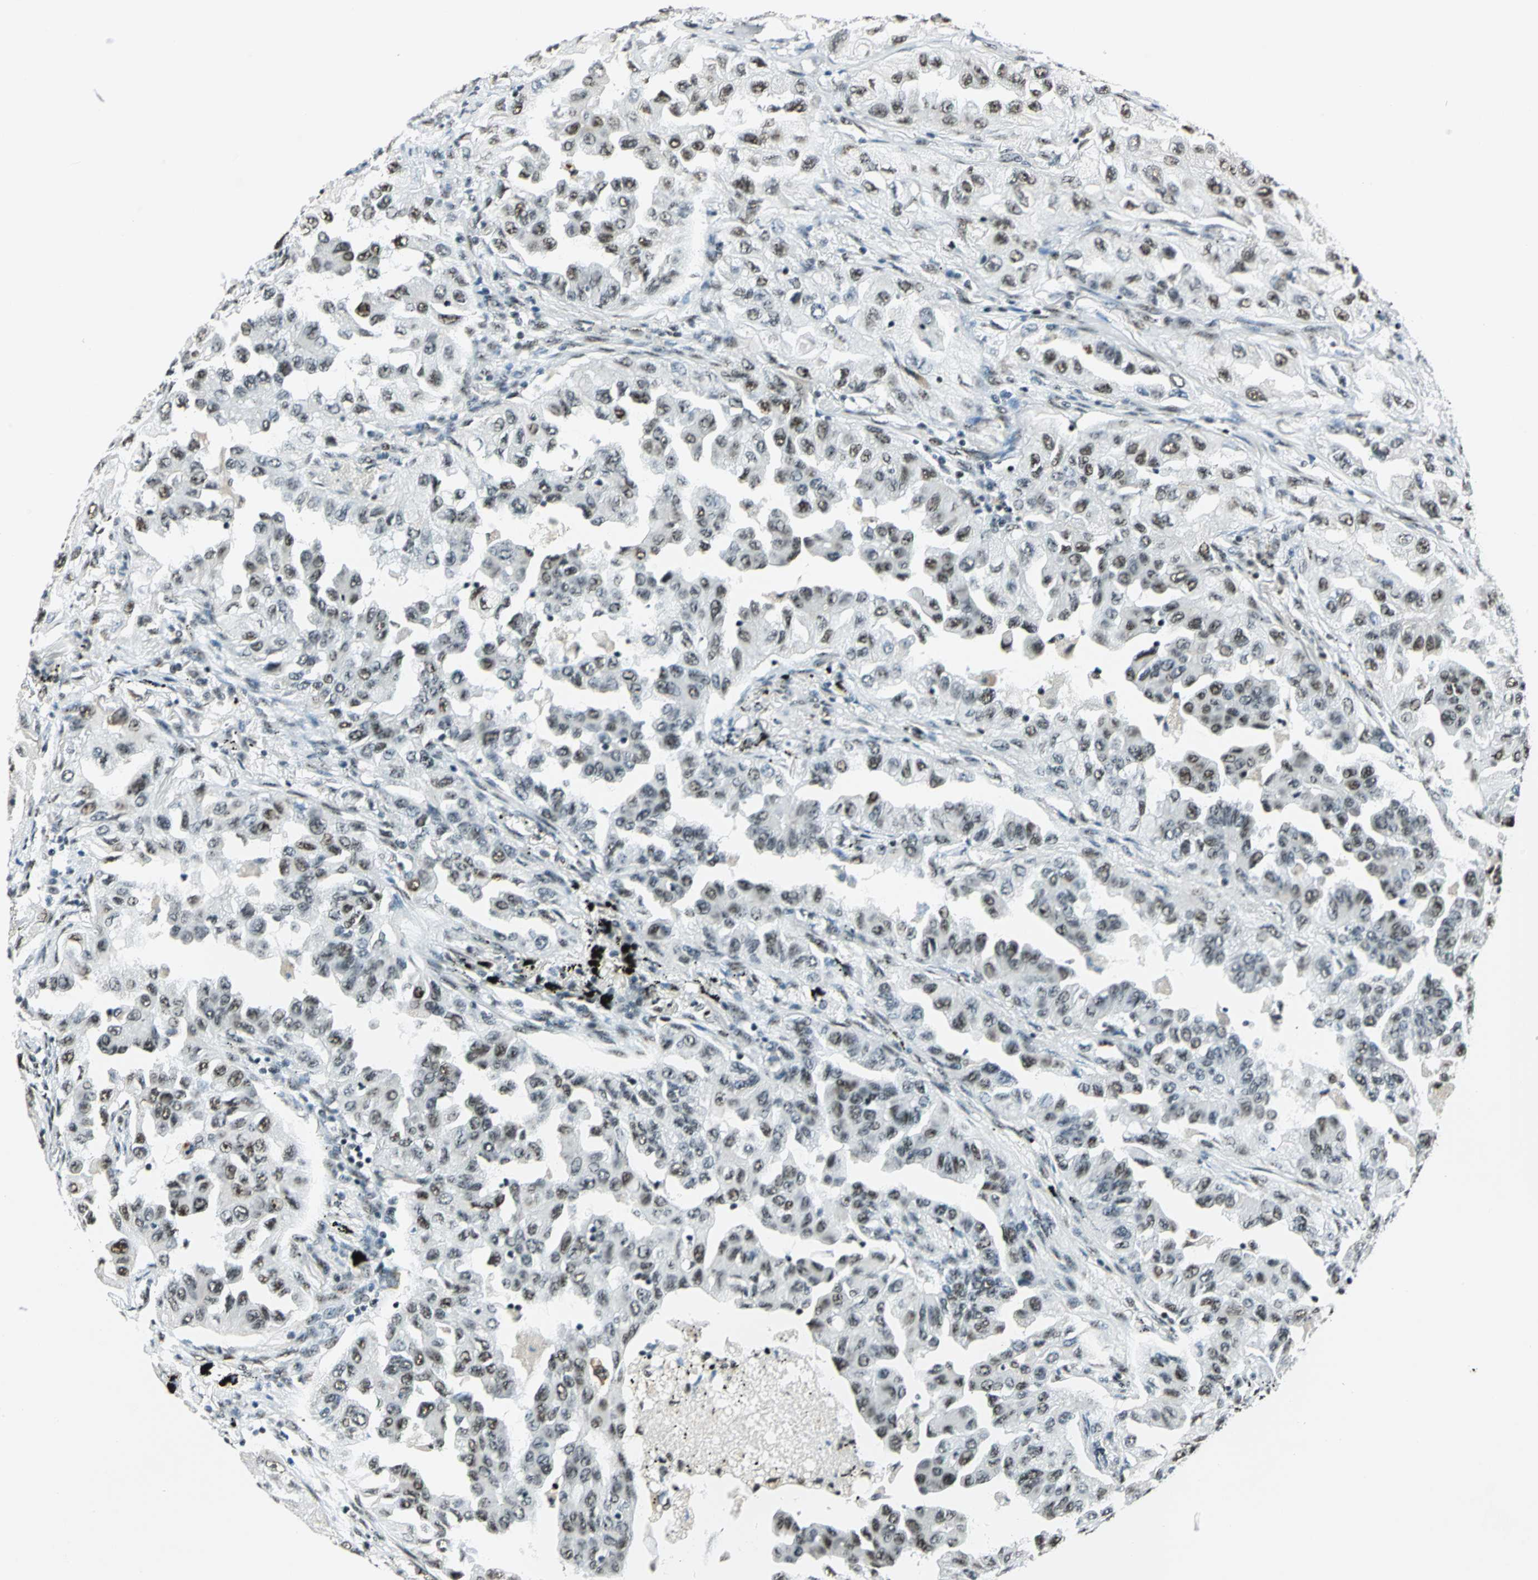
{"staining": {"intensity": "moderate", "quantity": ">75%", "location": "nuclear"}, "tissue": "lung cancer", "cell_type": "Tumor cells", "image_type": "cancer", "snomed": [{"axis": "morphology", "description": "Adenocarcinoma, NOS"}, {"axis": "topography", "description": "Lung"}], "caption": "A medium amount of moderate nuclear staining is identified in about >75% of tumor cells in adenocarcinoma (lung) tissue. The staining was performed using DAB, with brown indicating positive protein expression. Nuclei are stained blue with hematoxylin.", "gene": "KAT6B", "patient": {"sex": "female", "age": 65}}